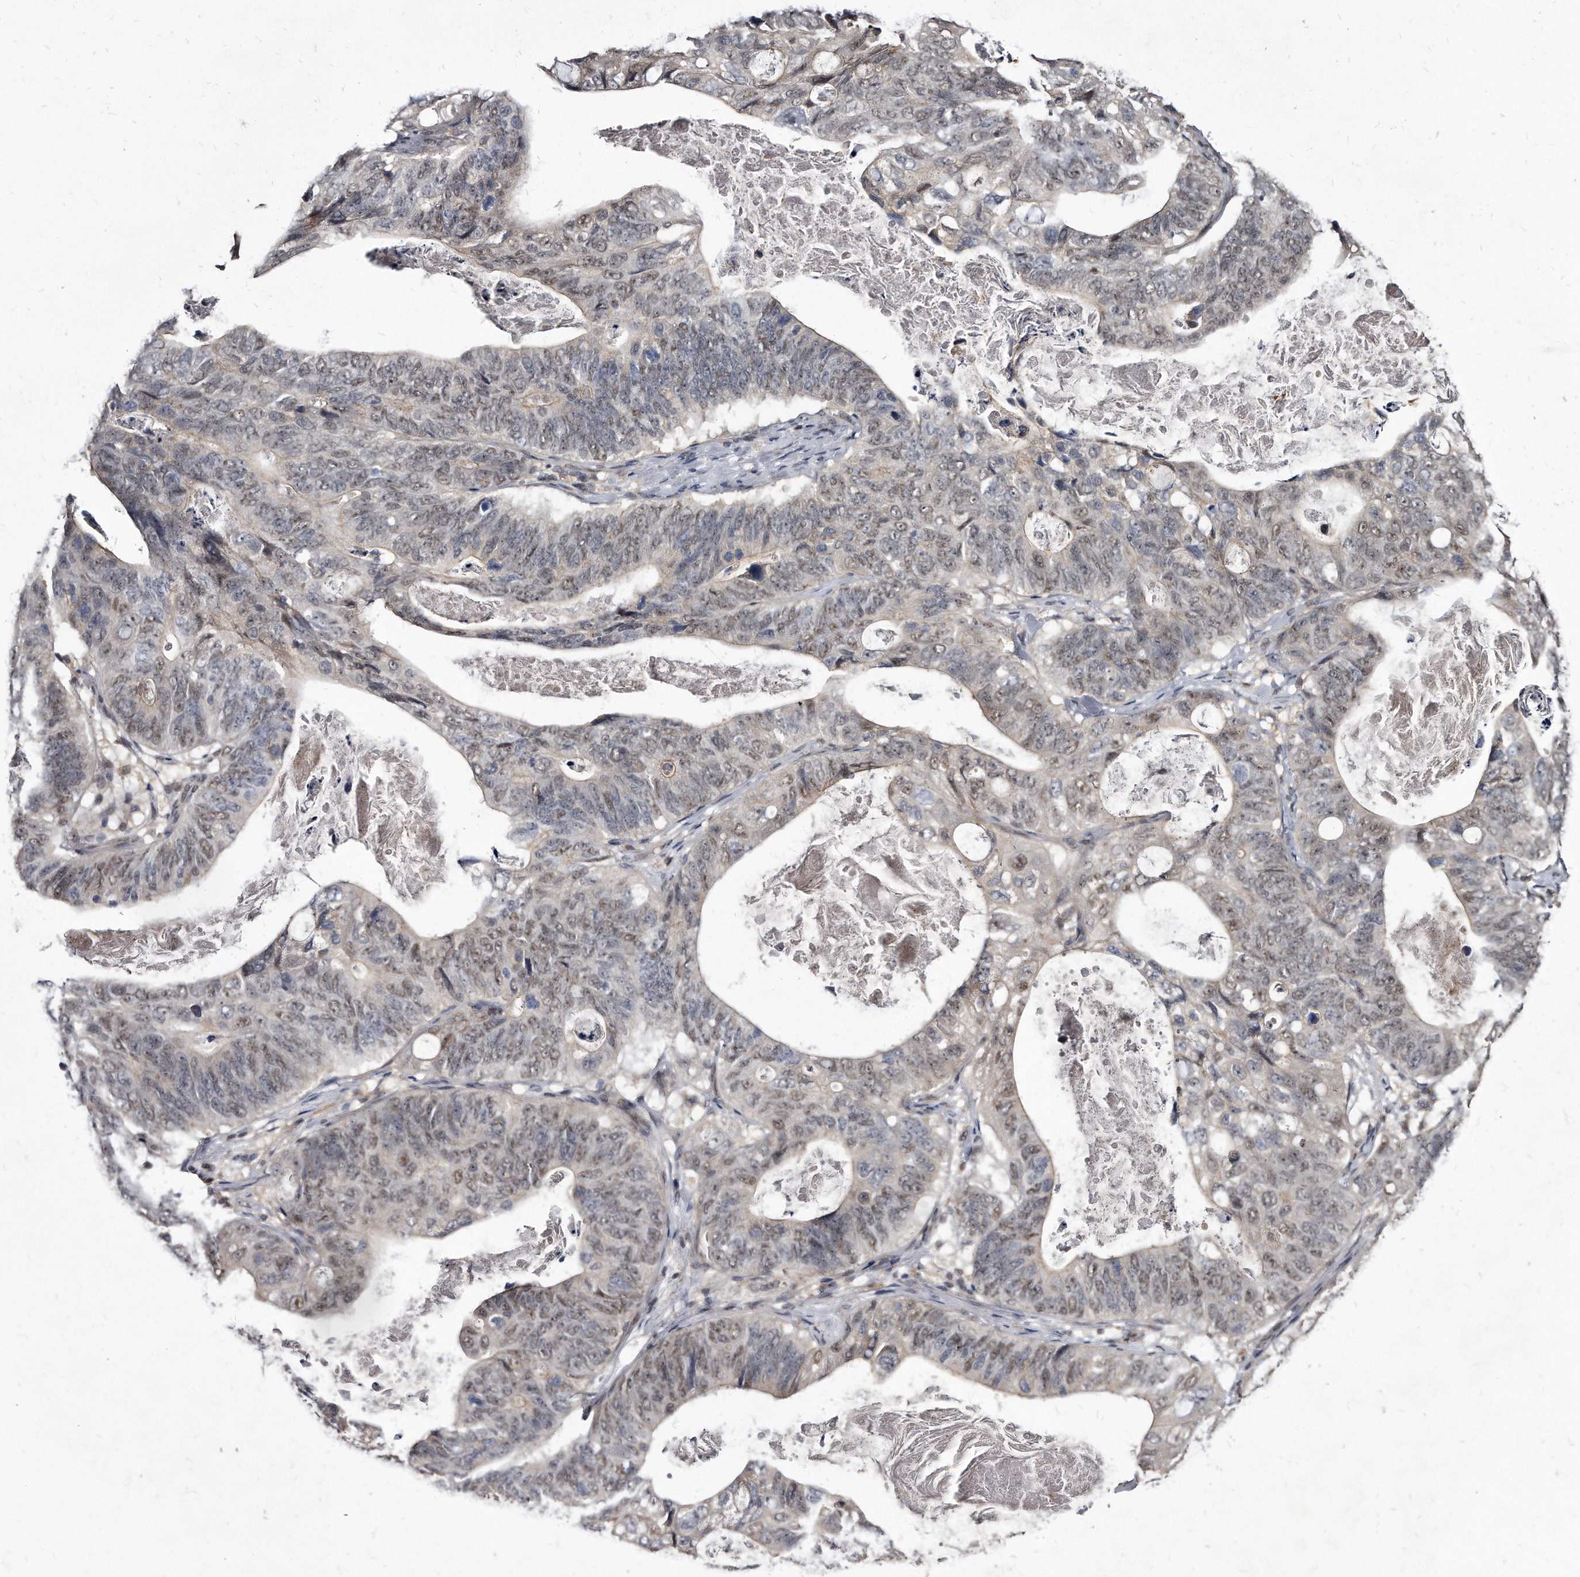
{"staining": {"intensity": "weak", "quantity": "25%-75%", "location": "nuclear"}, "tissue": "stomach cancer", "cell_type": "Tumor cells", "image_type": "cancer", "snomed": [{"axis": "morphology", "description": "Normal tissue, NOS"}, {"axis": "morphology", "description": "Adenocarcinoma, NOS"}, {"axis": "topography", "description": "Stomach"}], "caption": "Protein staining displays weak nuclear positivity in about 25%-75% of tumor cells in stomach cancer.", "gene": "KLHDC3", "patient": {"sex": "female", "age": 89}}